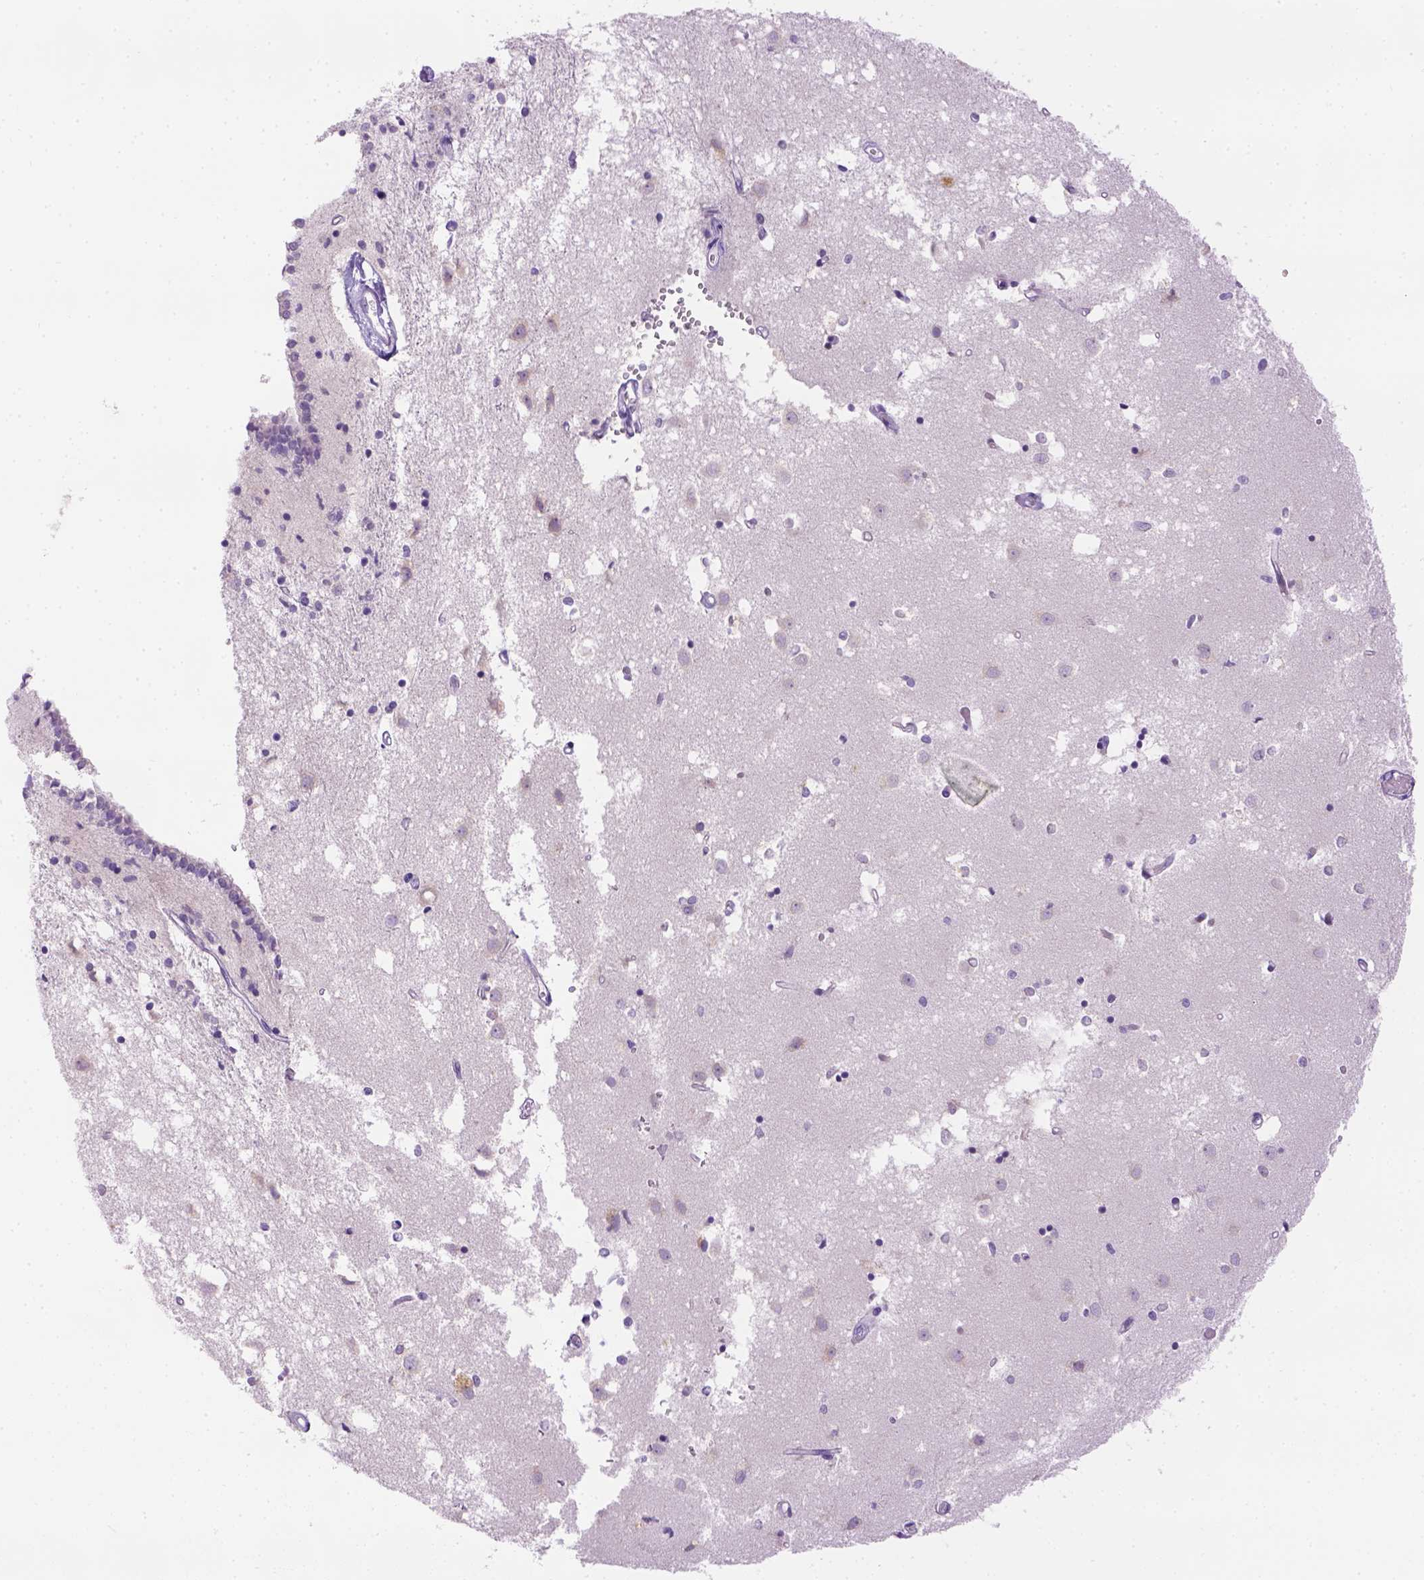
{"staining": {"intensity": "negative", "quantity": "none", "location": "none"}, "tissue": "caudate", "cell_type": "Glial cells", "image_type": "normal", "snomed": [{"axis": "morphology", "description": "Normal tissue, NOS"}, {"axis": "topography", "description": "Lateral ventricle wall"}], "caption": "DAB immunohistochemical staining of unremarkable human caudate demonstrates no significant staining in glial cells. (DAB immunohistochemistry with hematoxylin counter stain).", "gene": "TMEM38A", "patient": {"sex": "male", "age": 54}}